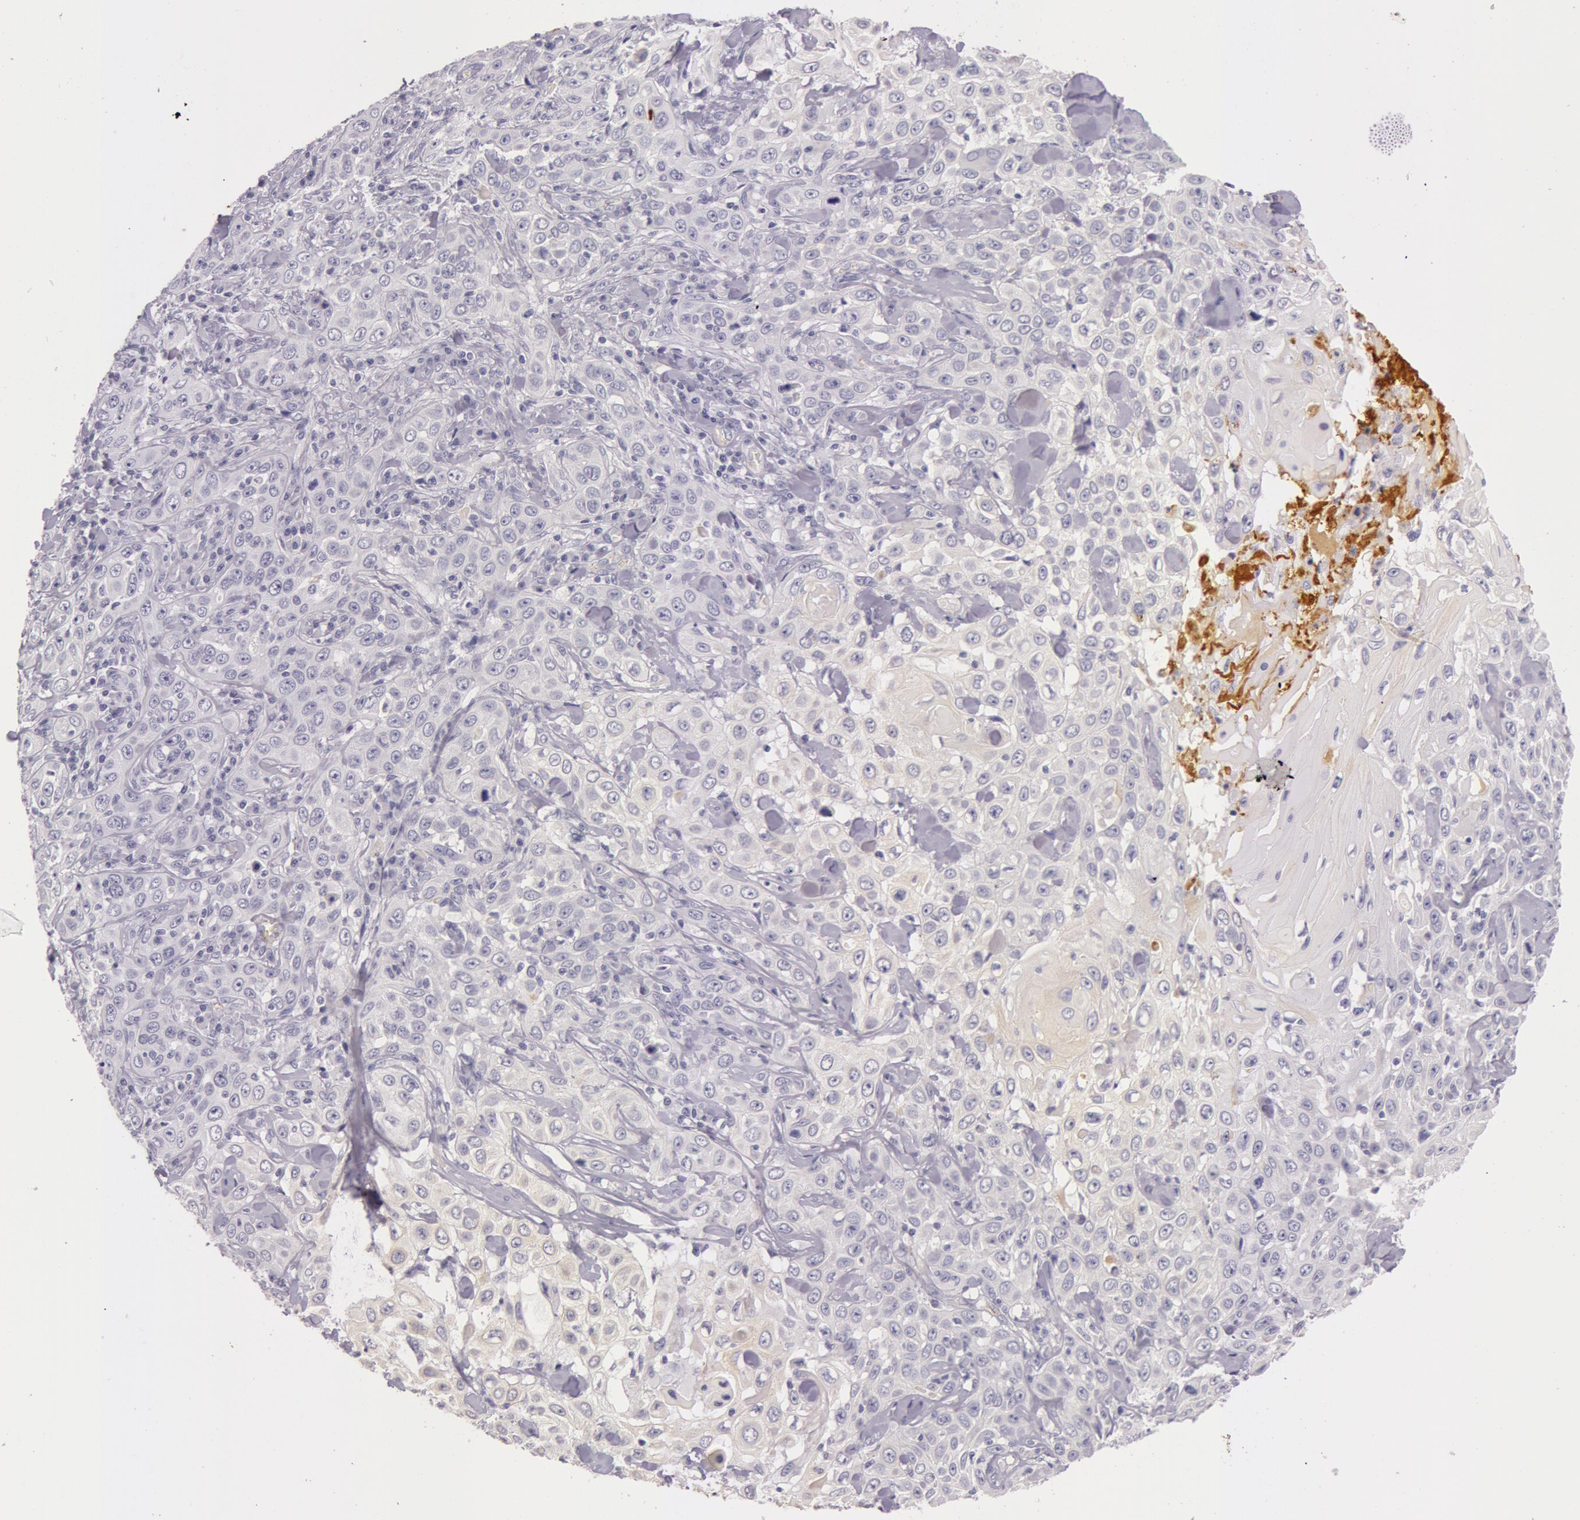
{"staining": {"intensity": "negative", "quantity": "none", "location": "none"}, "tissue": "skin cancer", "cell_type": "Tumor cells", "image_type": "cancer", "snomed": [{"axis": "morphology", "description": "Squamous cell carcinoma, NOS"}, {"axis": "topography", "description": "Skin"}], "caption": "A high-resolution micrograph shows IHC staining of skin cancer, which reveals no significant expression in tumor cells.", "gene": "C4BPA", "patient": {"sex": "male", "age": 84}}